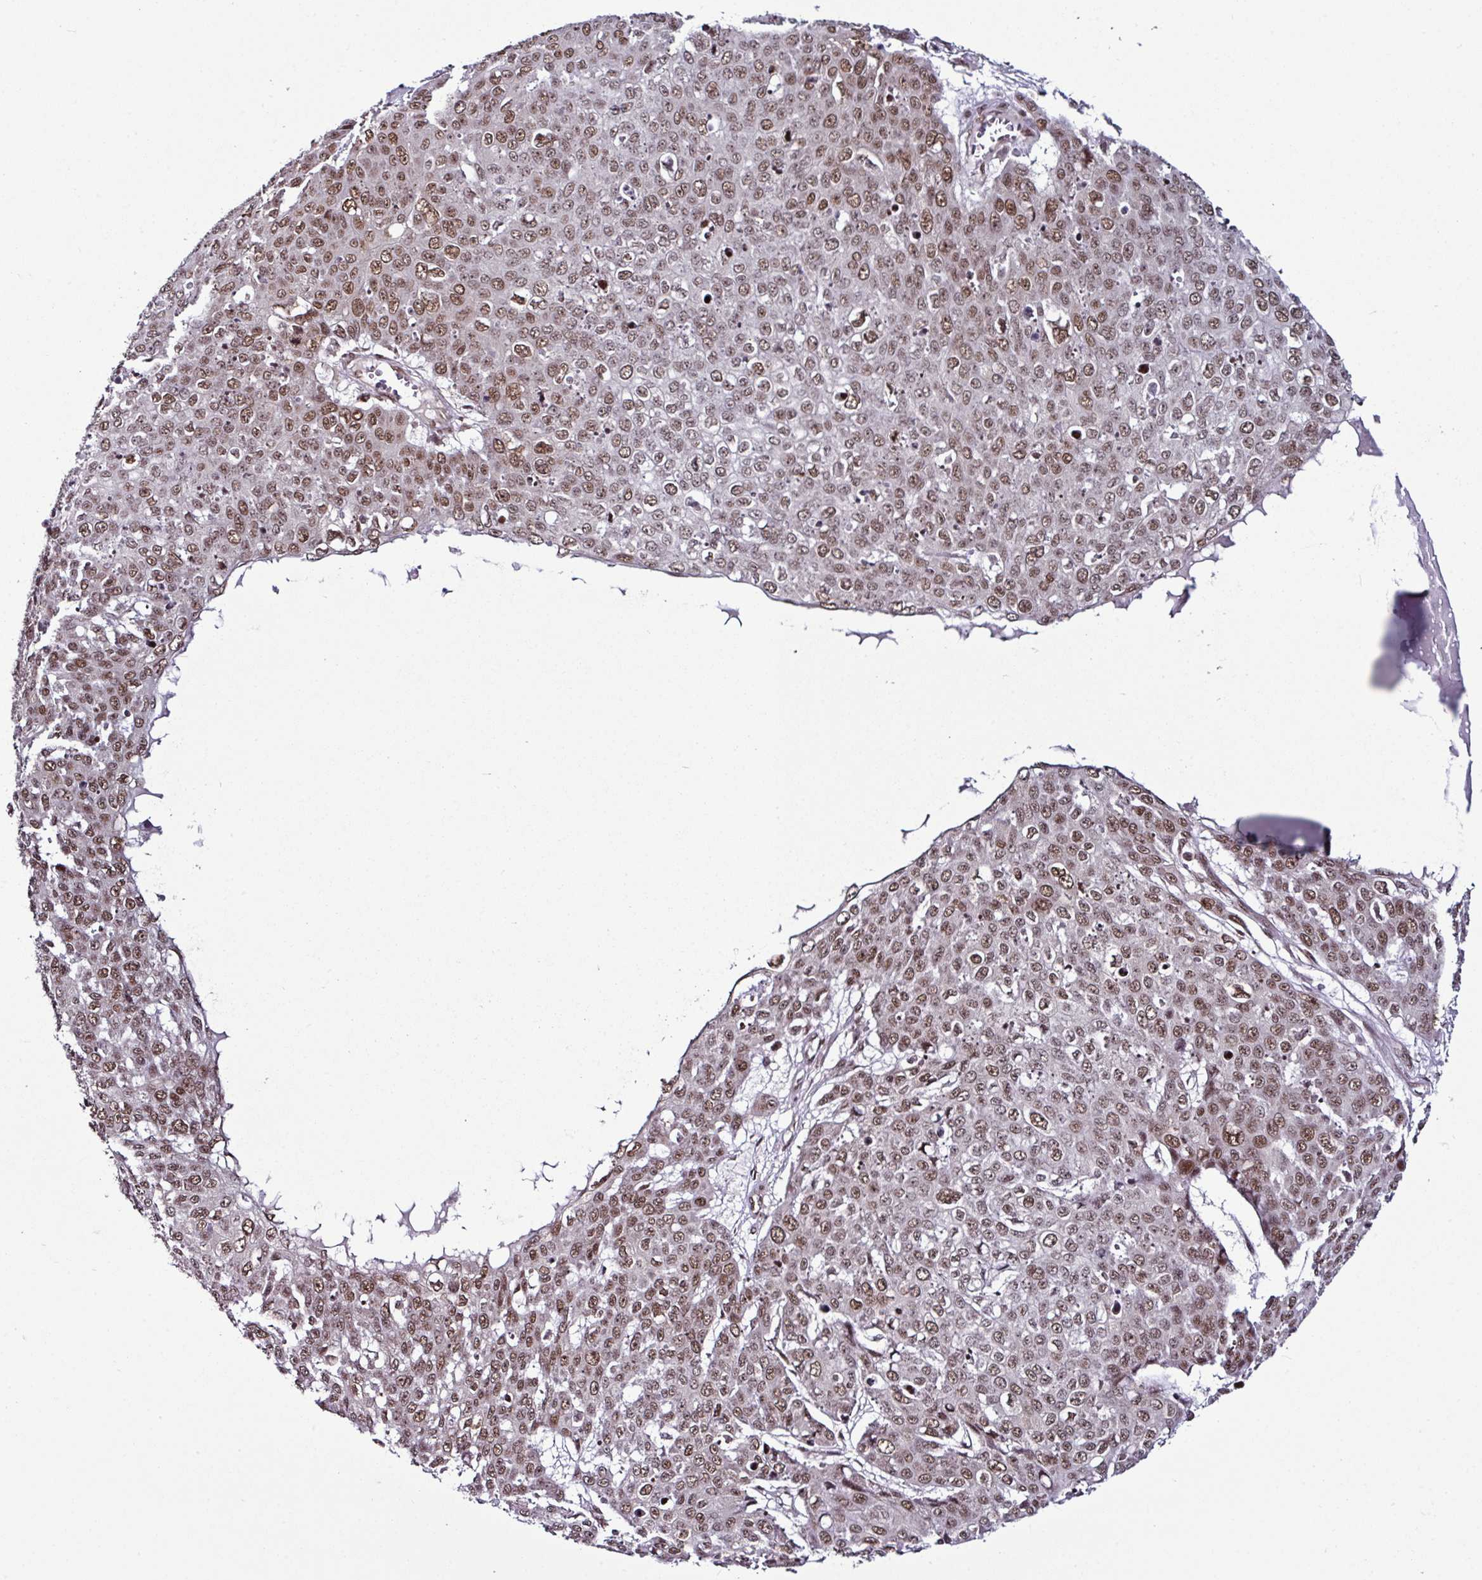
{"staining": {"intensity": "moderate", "quantity": ">75%", "location": "nuclear"}, "tissue": "skin cancer", "cell_type": "Tumor cells", "image_type": "cancer", "snomed": [{"axis": "morphology", "description": "Squamous cell carcinoma, NOS"}, {"axis": "topography", "description": "Skin"}], "caption": "Squamous cell carcinoma (skin) stained with immunohistochemistry demonstrates moderate nuclear expression in approximately >75% of tumor cells. (Stains: DAB (3,3'-diaminobenzidine) in brown, nuclei in blue, Microscopy: brightfield microscopy at high magnification).", "gene": "MORF4L2", "patient": {"sex": "male", "age": 71}}